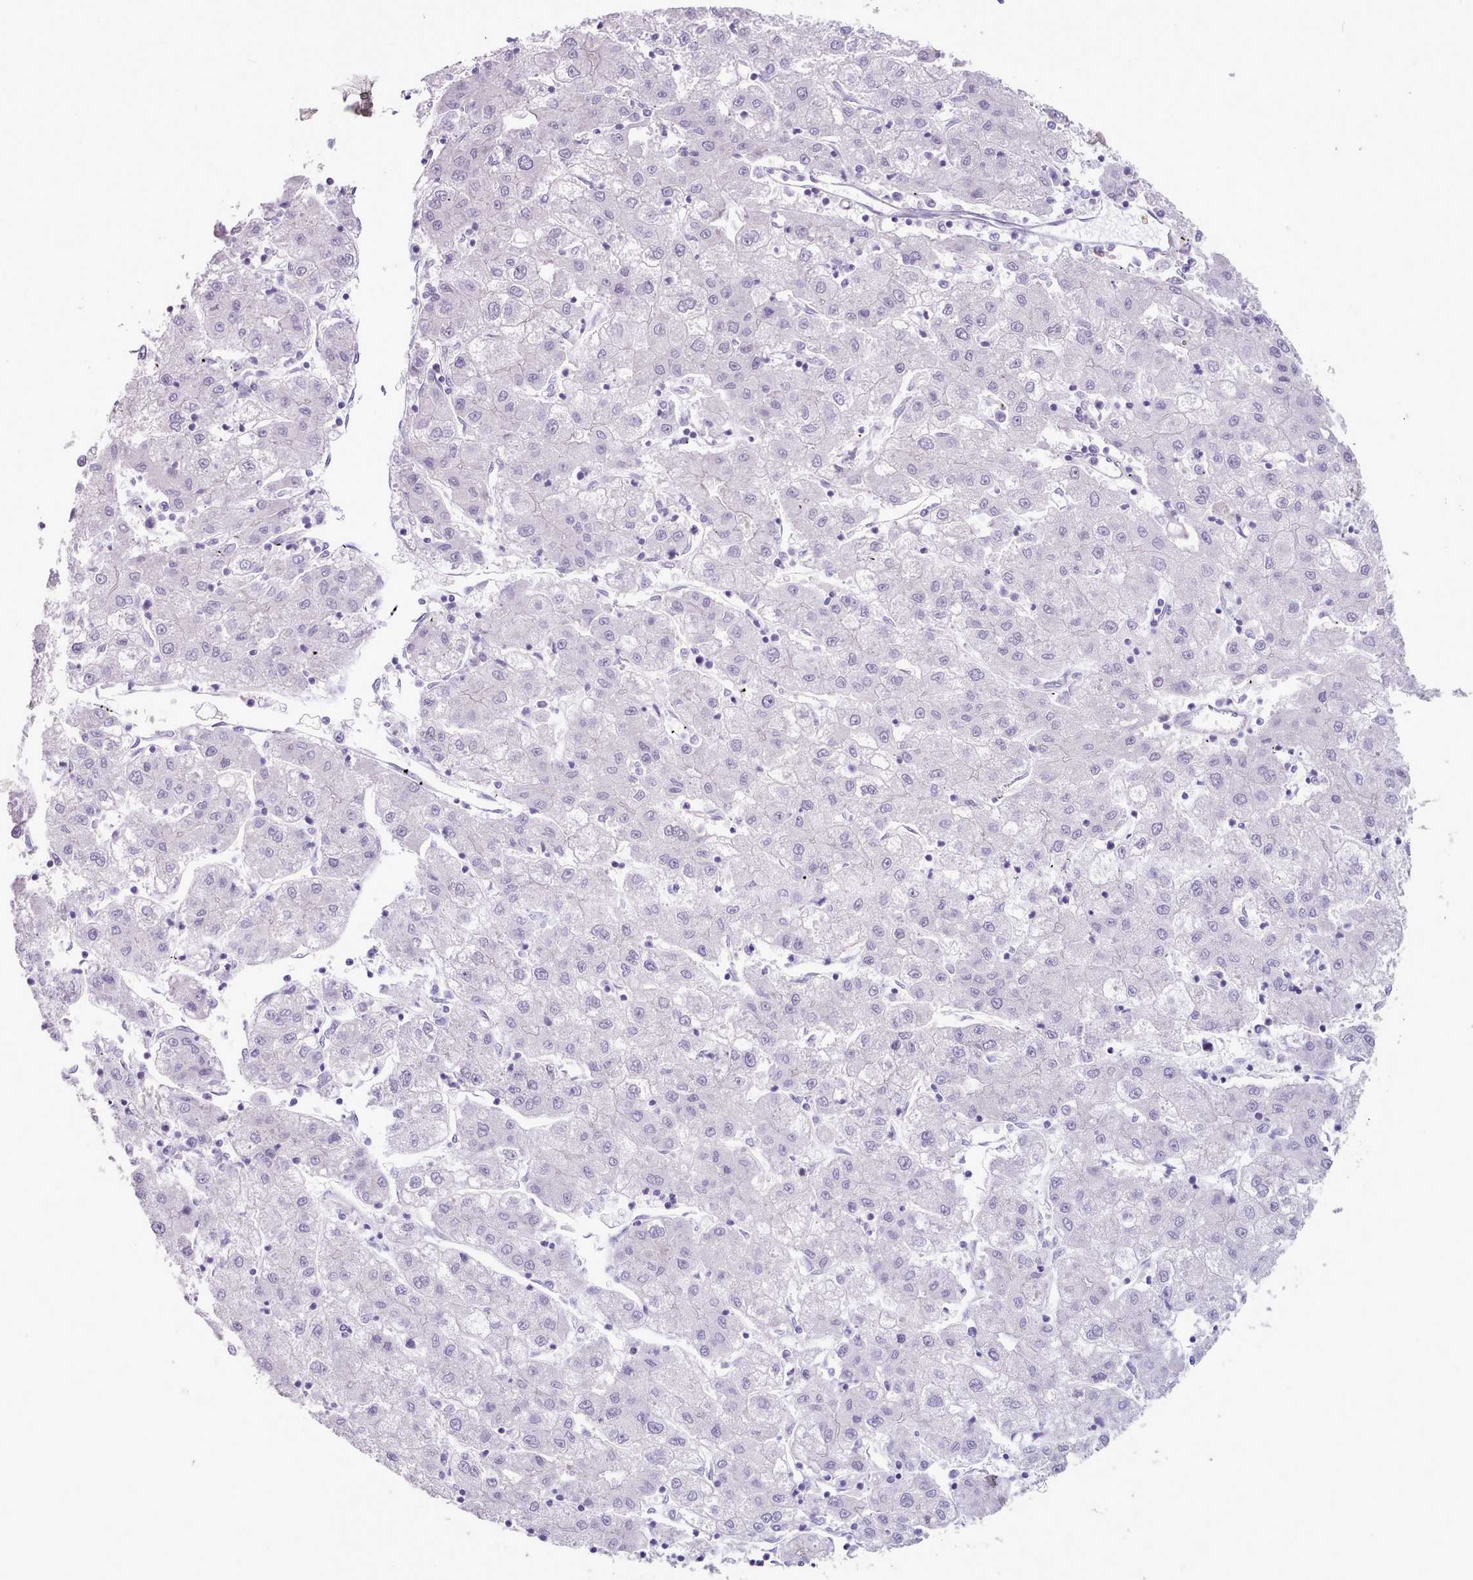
{"staining": {"intensity": "negative", "quantity": "none", "location": "none"}, "tissue": "liver cancer", "cell_type": "Tumor cells", "image_type": "cancer", "snomed": [{"axis": "morphology", "description": "Carcinoma, Hepatocellular, NOS"}, {"axis": "topography", "description": "Liver"}], "caption": "Immunohistochemical staining of human liver cancer (hepatocellular carcinoma) shows no significant expression in tumor cells.", "gene": "CES3", "patient": {"sex": "male", "age": 72}}